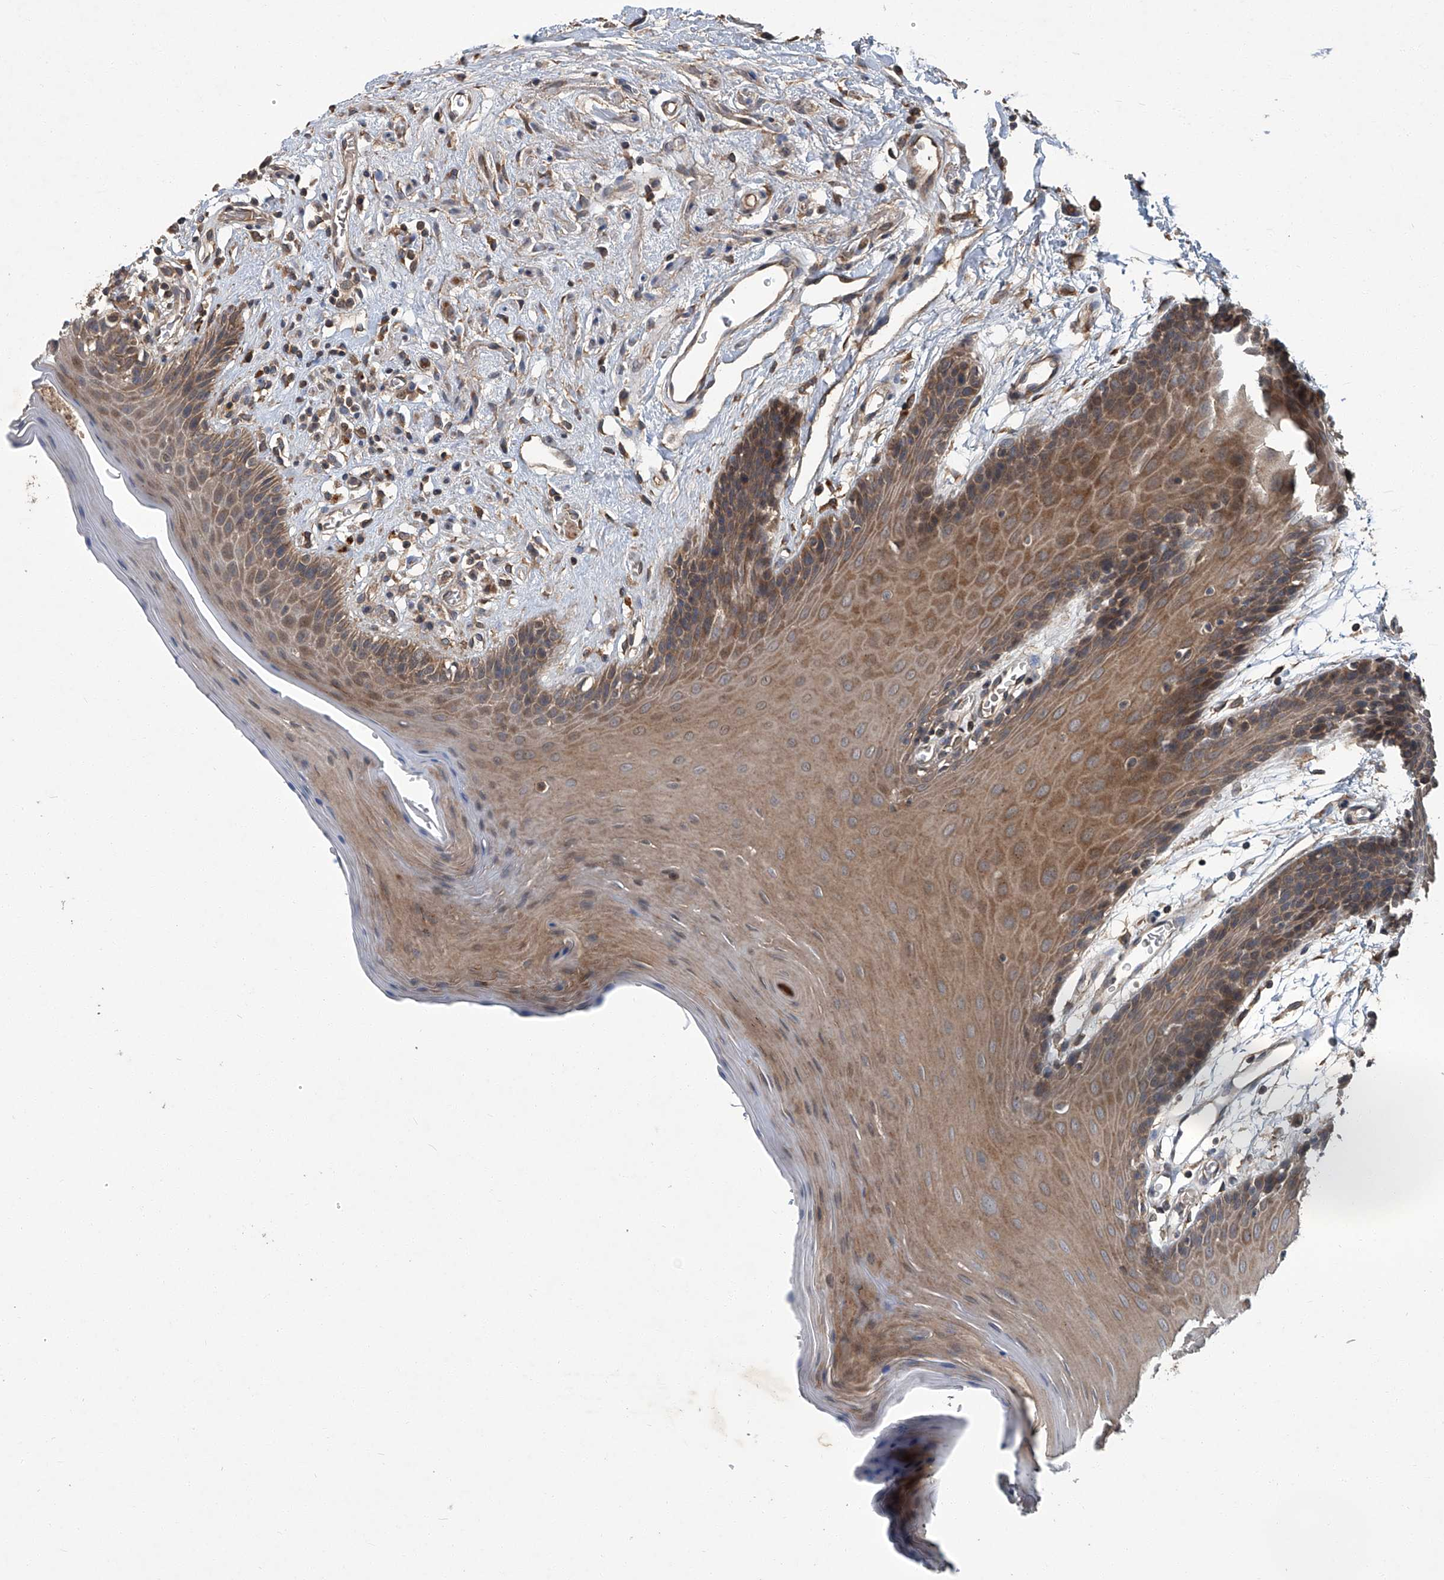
{"staining": {"intensity": "moderate", "quantity": ">75%", "location": "cytoplasmic/membranous"}, "tissue": "oral mucosa", "cell_type": "Squamous epithelial cells", "image_type": "normal", "snomed": [{"axis": "morphology", "description": "Normal tissue, NOS"}, {"axis": "morphology", "description": "Squamous cell carcinoma, NOS"}, {"axis": "topography", "description": "Skeletal muscle"}, {"axis": "topography", "description": "Oral tissue"}, {"axis": "topography", "description": "Salivary gland"}, {"axis": "topography", "description": "Head-Neck"}], "caption": "Squamous epithelial cells show medium levels of moderate cytoplasmic/membranous staining in approximately >75% of cells in unremarkable human oral mucosa.", "gene": "ANKRD34A", "patient": {"sex": "male", "age": 54}}